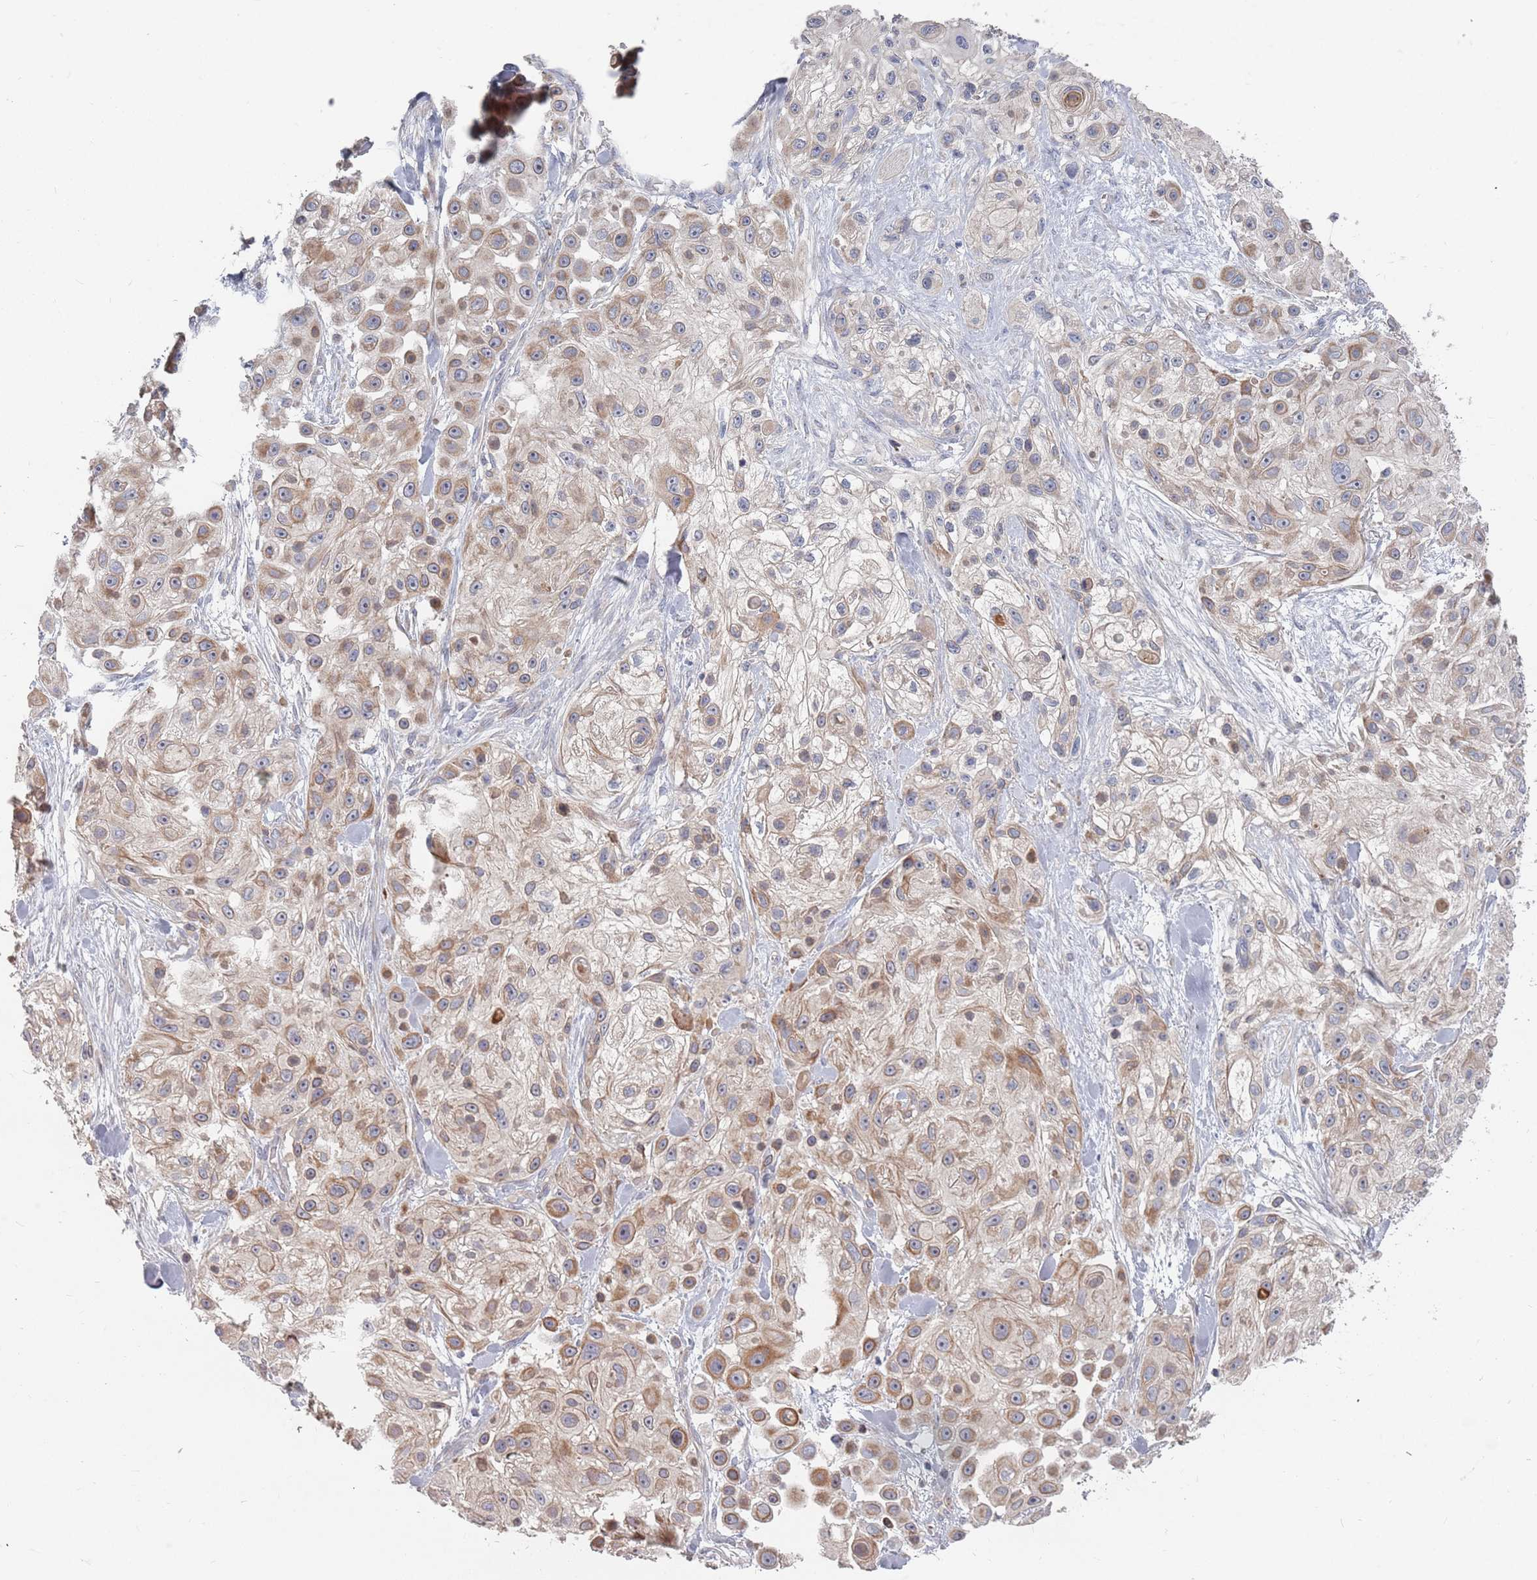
{"staining": {"intensity": "moderate", "quantity": "25%-75%", "location": "cytoplasmic/membranous"}, "tissue": "skin cancer", "cell_type": "Tumor cells", "image_type": "cancer", "snomed": [{"axis": "morphology", "description": "Squamous cell carcinoma, NOS"}, {"axis": "topography", "description": "Skin"}], "caption": "Moderate cytoplasmic/membranous expression for a protein is identified in approximately 25%-75% of tumor cells of skin cancer using immunohistochemistry.", "gene": "ADAL", "patient": {"sex": "male", "age": 67}}